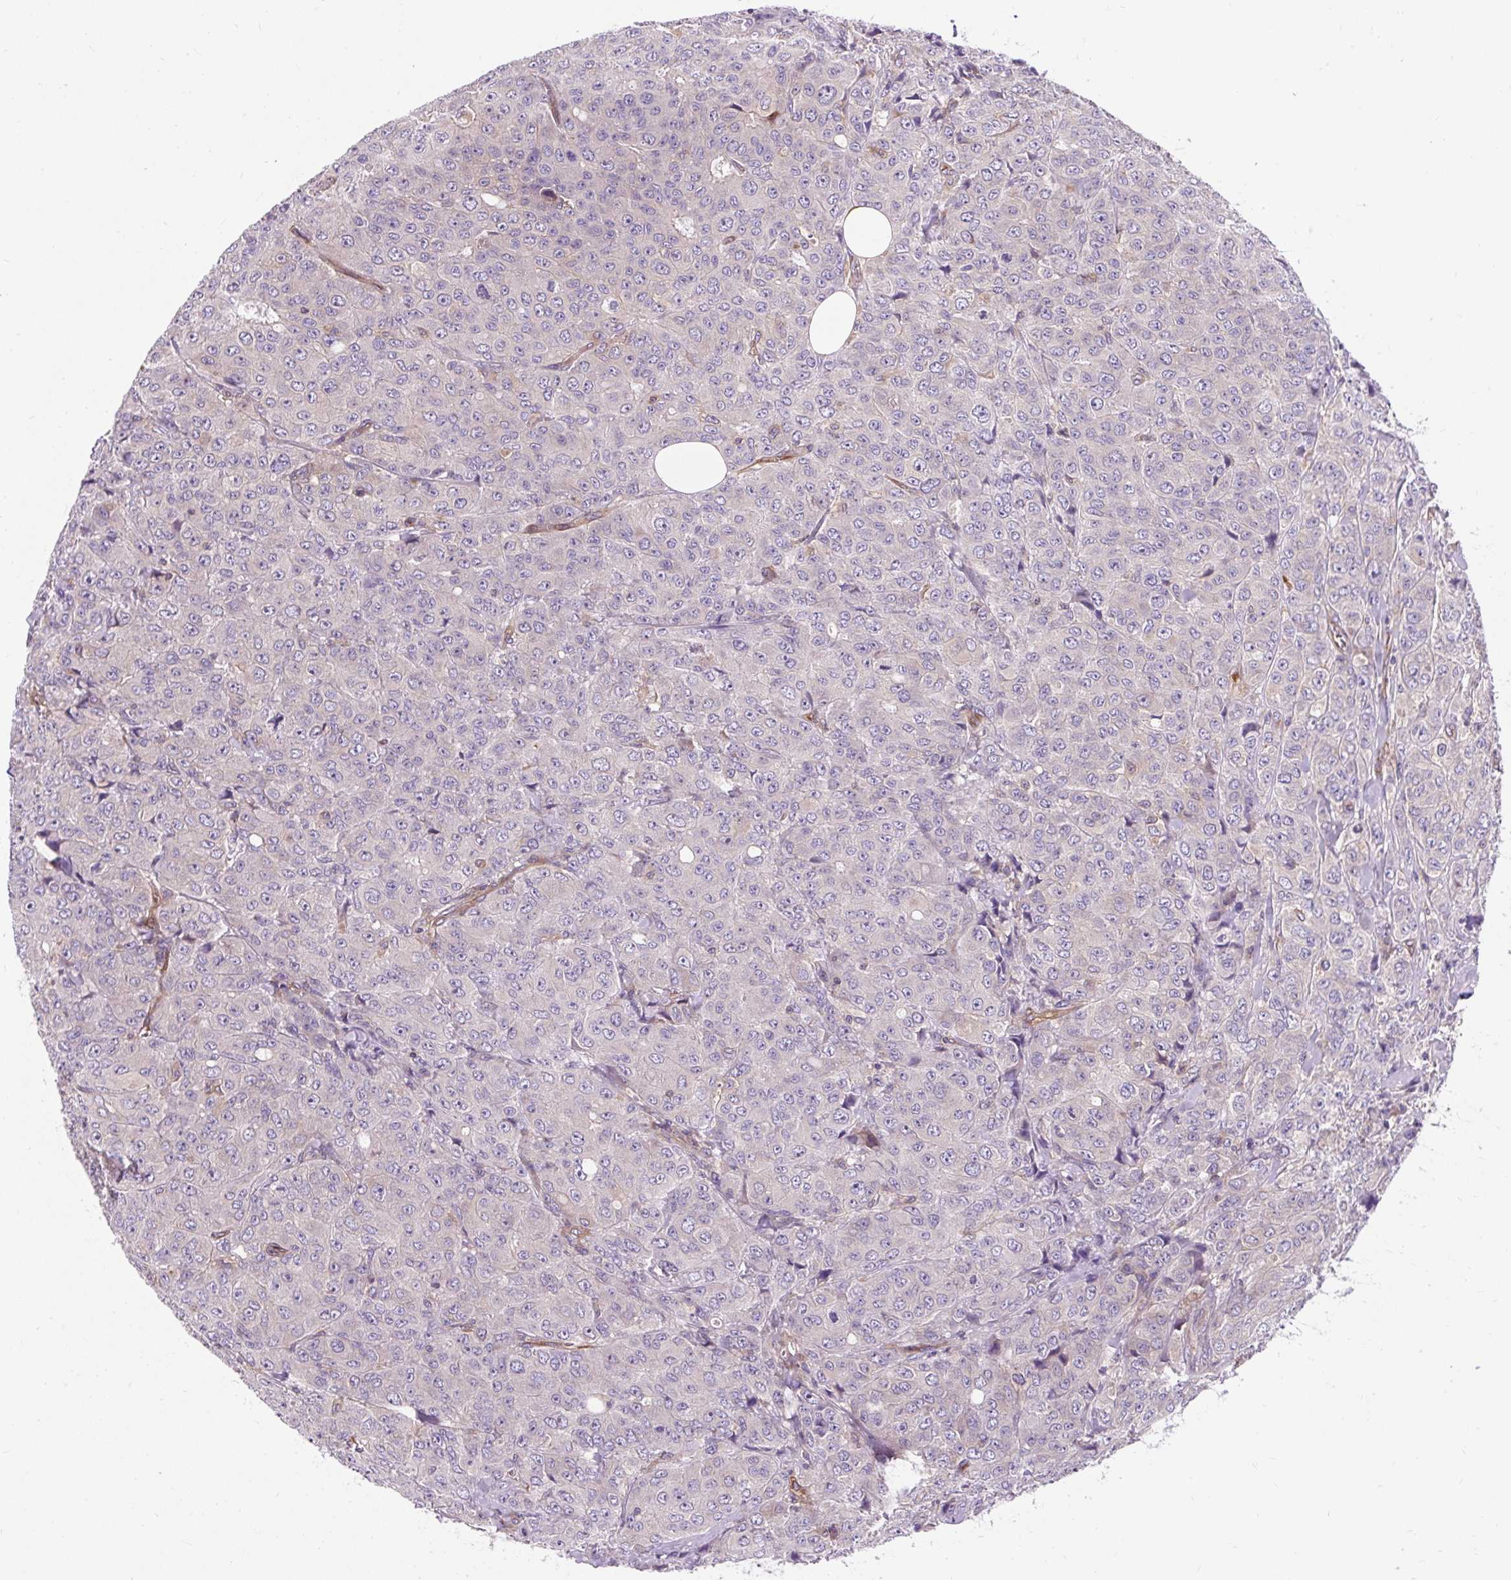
{"staining": {"intensity": "negative", "quantity": "none", "location": "none"}, "tissue": "breast cancer", "cell_type": "Tumor cells", "image_type": "cancer", "snomed": [{"axis": "morphology", "description": "Duct carcinoma"}, {"axis": "topography", "description": "Breast"}], "caption": "Immunohistochemistry (IHC) of human breast cancer (intraductal carcinoma) exhibits no staining in tumor cells.", "gene": "PCDHGB3", "patient": {"sex": "female", "age": 43}}